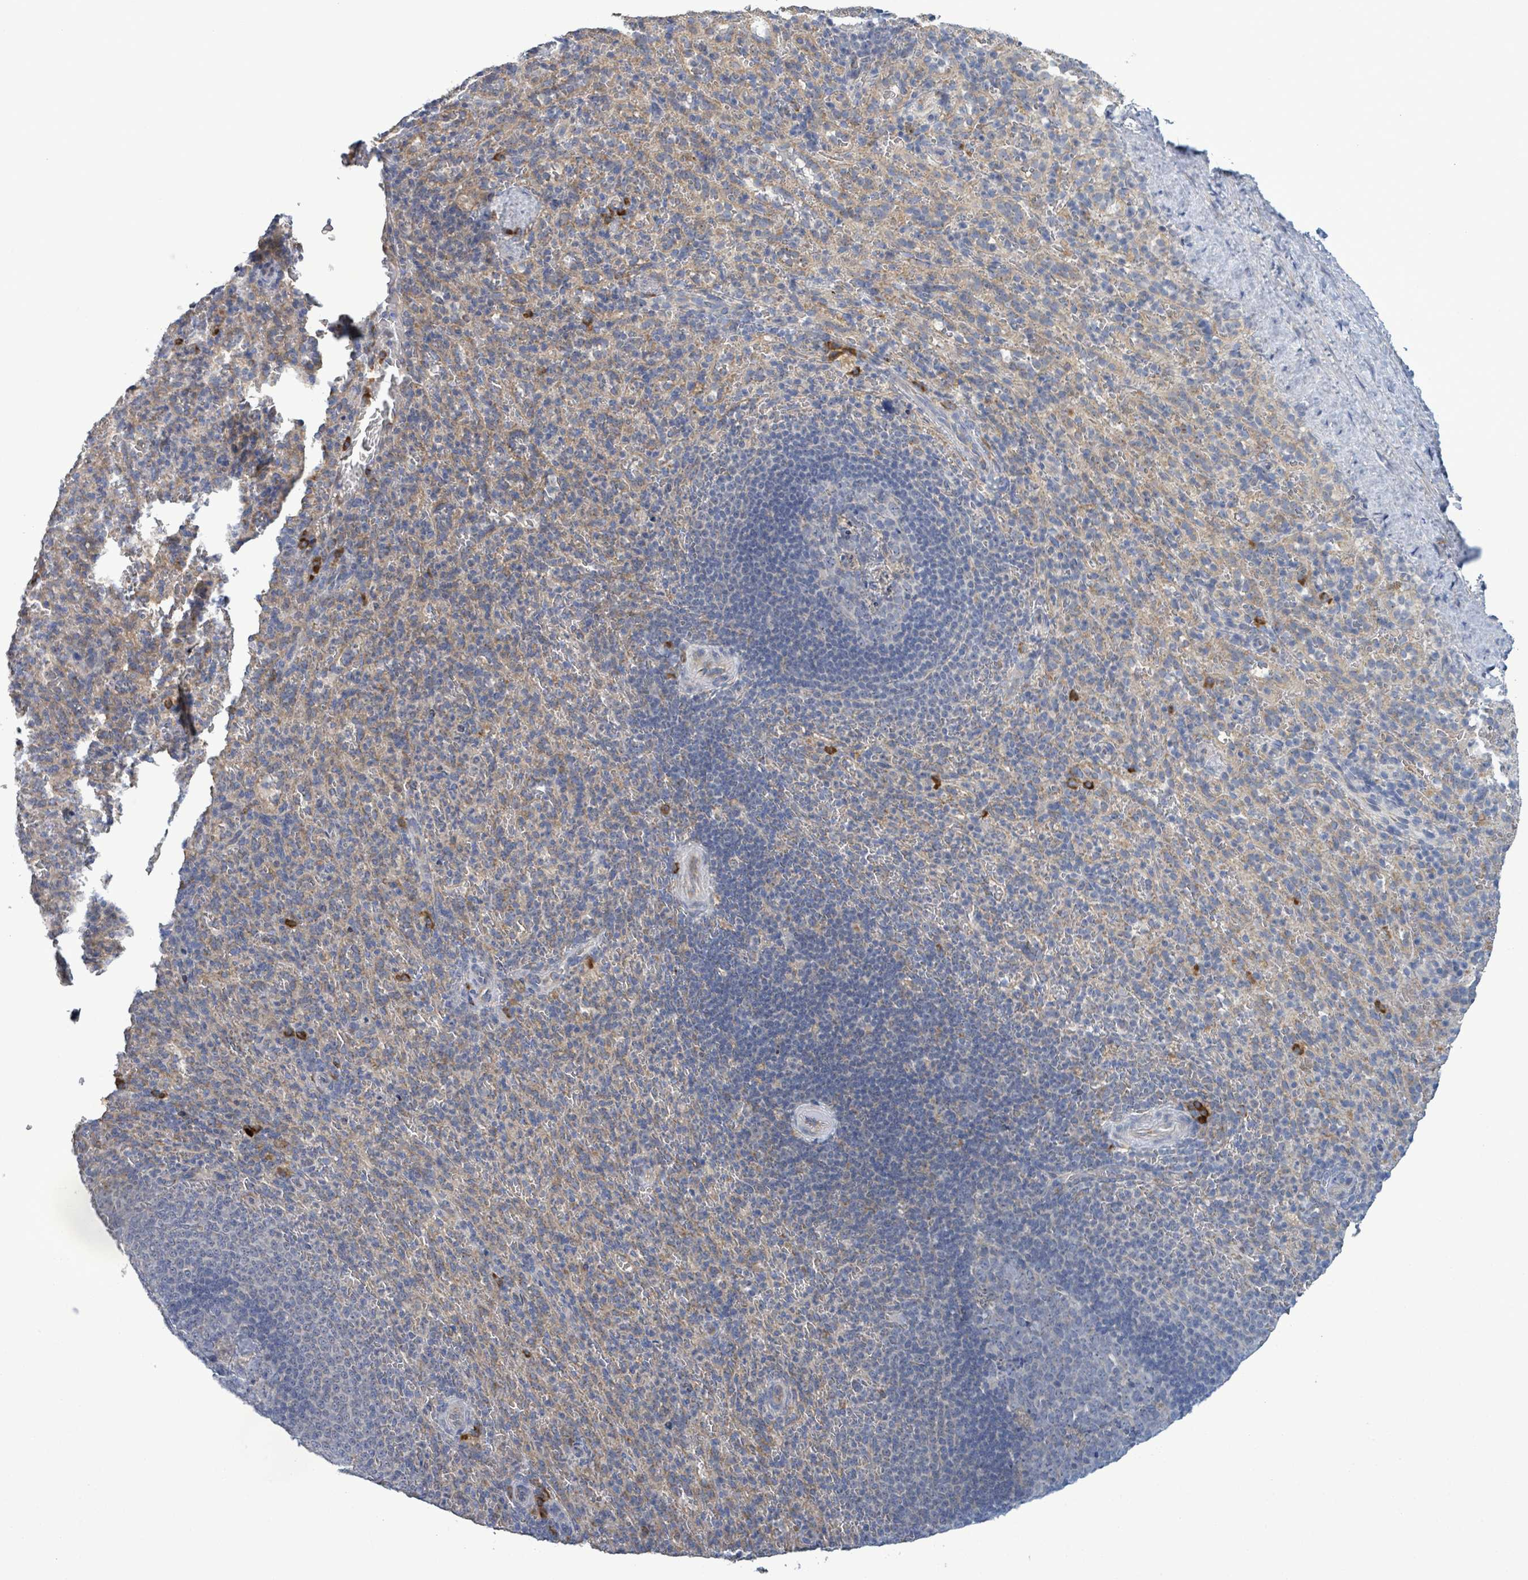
{"staining": {"intensity": "negative", "quantity": "none", "location": "none"}, "tissue": "spleen", "cell_type": "Cells in red pulp", "image_type": "normal", "snomed": [{"axis": "morphology", "description": "Normal tissue, NOS"}, {"axis": "topography", "description": "Spleen"}], "caption": "High power microscopy histopathology image of an IHC photomicrograph of unremarkable spleen, revealing no significant positivity in cells in red pulp.", "gene": "ATP13A1", "patient": {"sex": "female", "age": 21}}